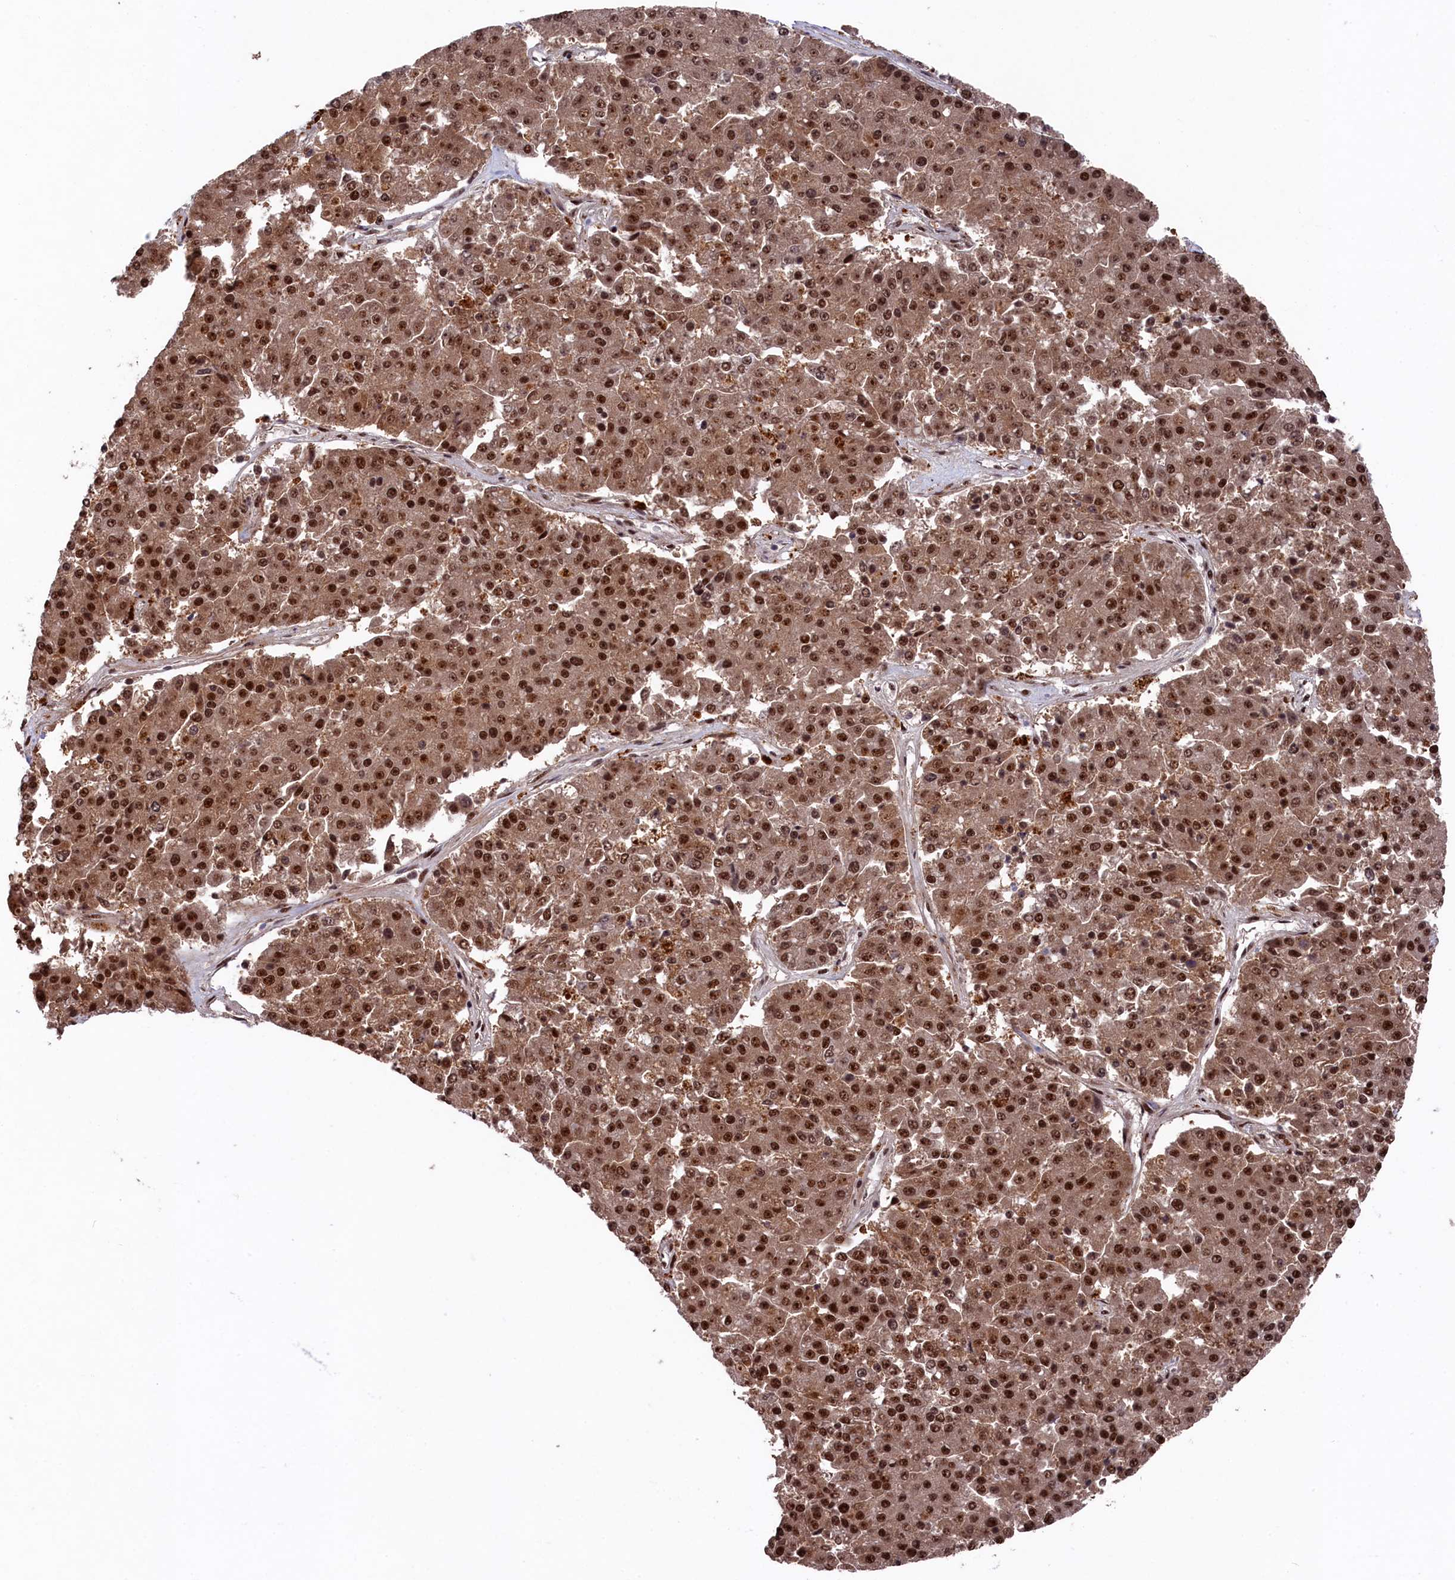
{"staining": {"intensity": "strong", "quantity": ">75%", "location": "cytoplasmic/membranous,nuclear"}, "tissue": "pancreatic cancer", "cell_type": "Tumor cells", "image_type": "cancer", "snomed": [{"axis": "morphology", "description": "Adenocarcinoma, NOS"}, {"axis": "topography", "description": "Pancreas"}], "caption": "Human adenocarcinoma (pancreatic) stained with a protein marker demonstrates strong staining in tumor cells.", "gene": "PRPF31", "patient": {"sex": "male", "age": 50}}